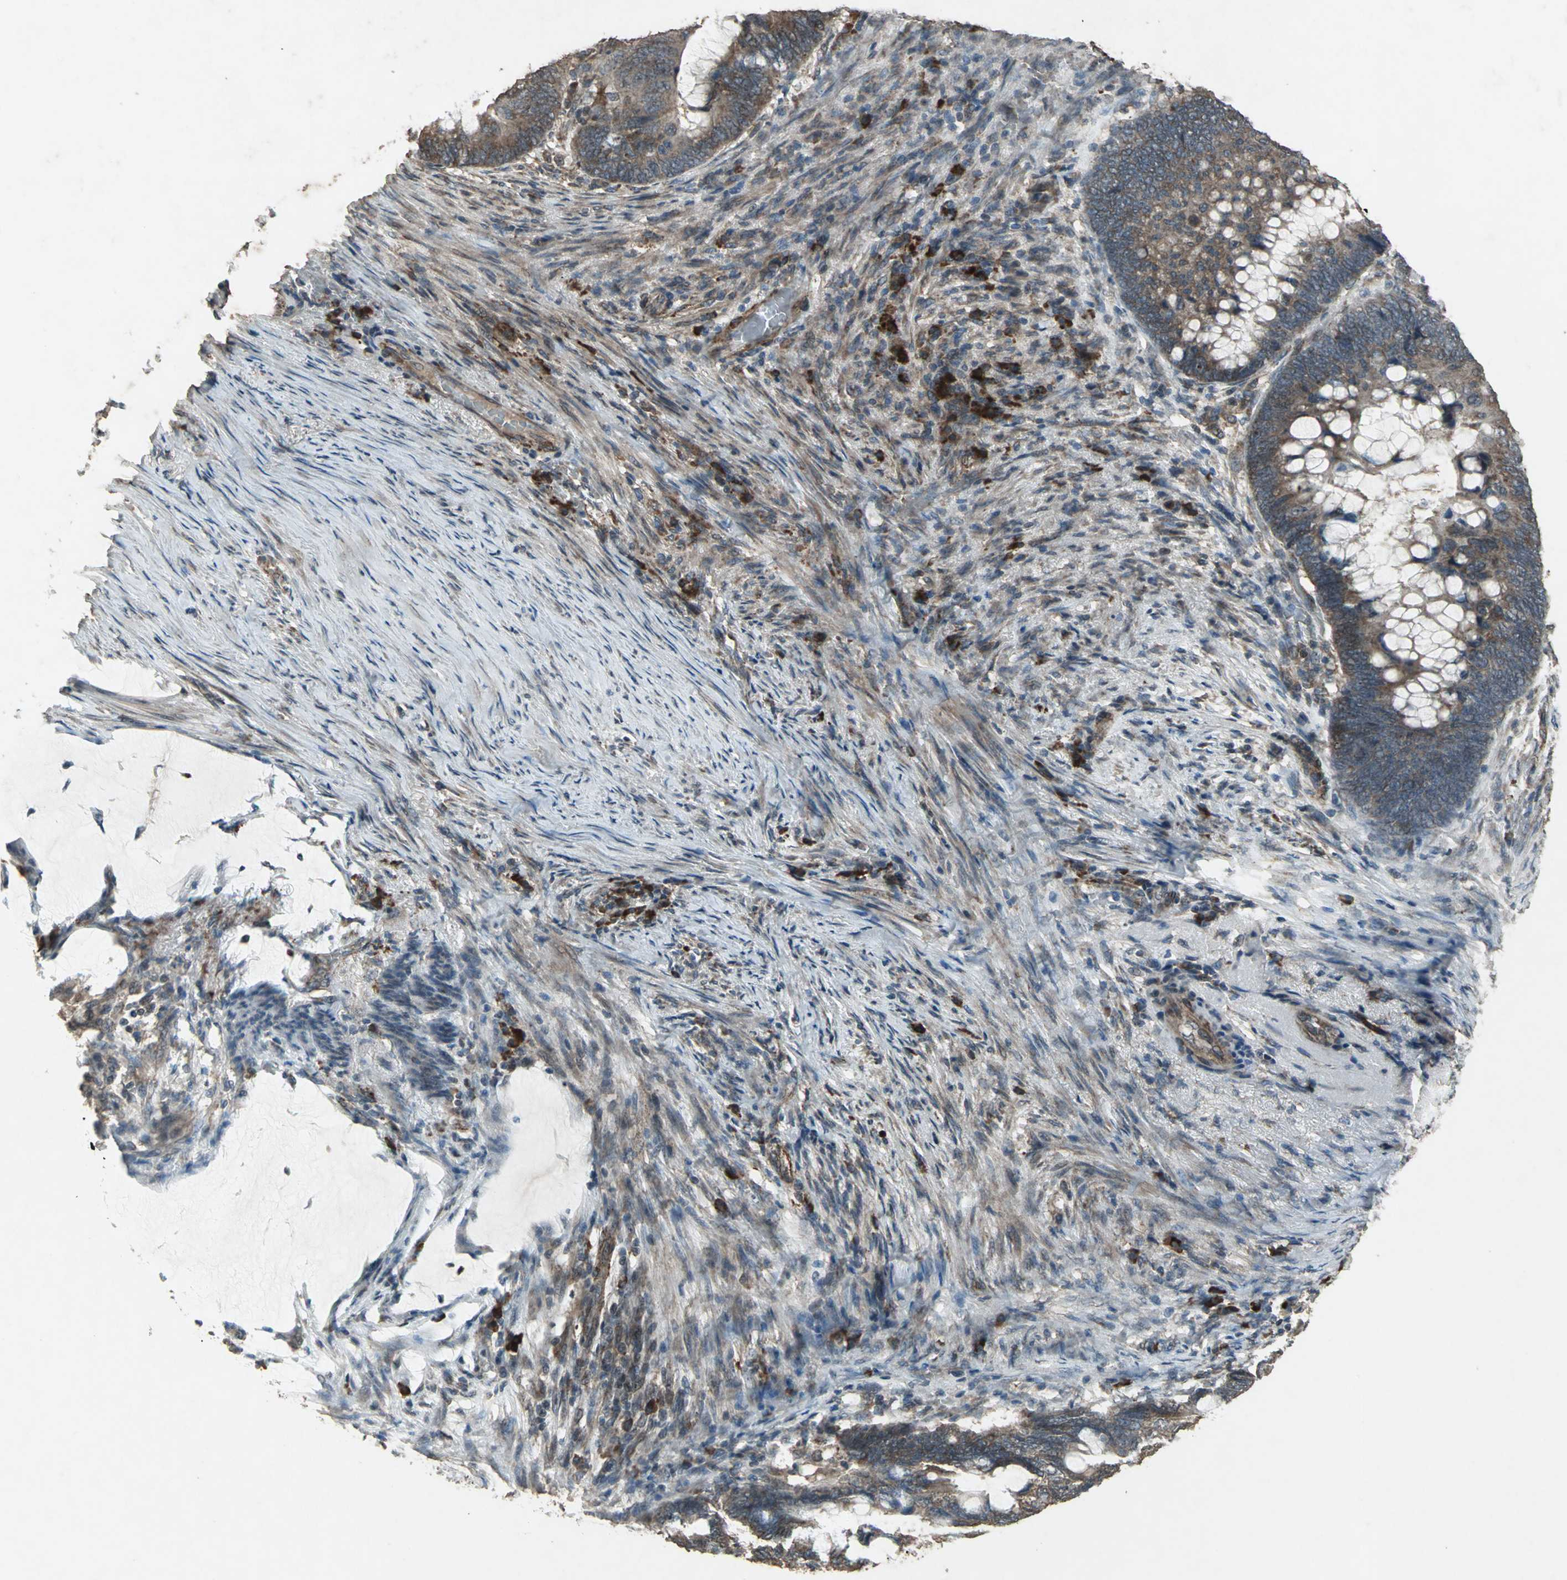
{"staining": {"intensity": "moderate", "quantity": ">75%", "location": "cytoplasmic/membranous"}, "tissue": "colorectal cancer", "cell_type": "Tumor cells", "image_type": "cancer", "snomed": [{"axis": "morphology", "description": "Normal tissue, NOS"}, {"axis": "morphology", "description": "Adenocarcinoma, NOS"}, {"axis": "topography", "description": "Rectum"}, {"axis": "topography", "description": "Peripheral nerve tissue"}], "caption": "Colorectal cancer (adenocarcinoma) stained with a brown dye demonstrates moderate cytoplasmic/membranous positive staining in about >75% of tumor cells.", "gene": "SEPTIN4", "patient": {"sex": "male", "age": 92}}